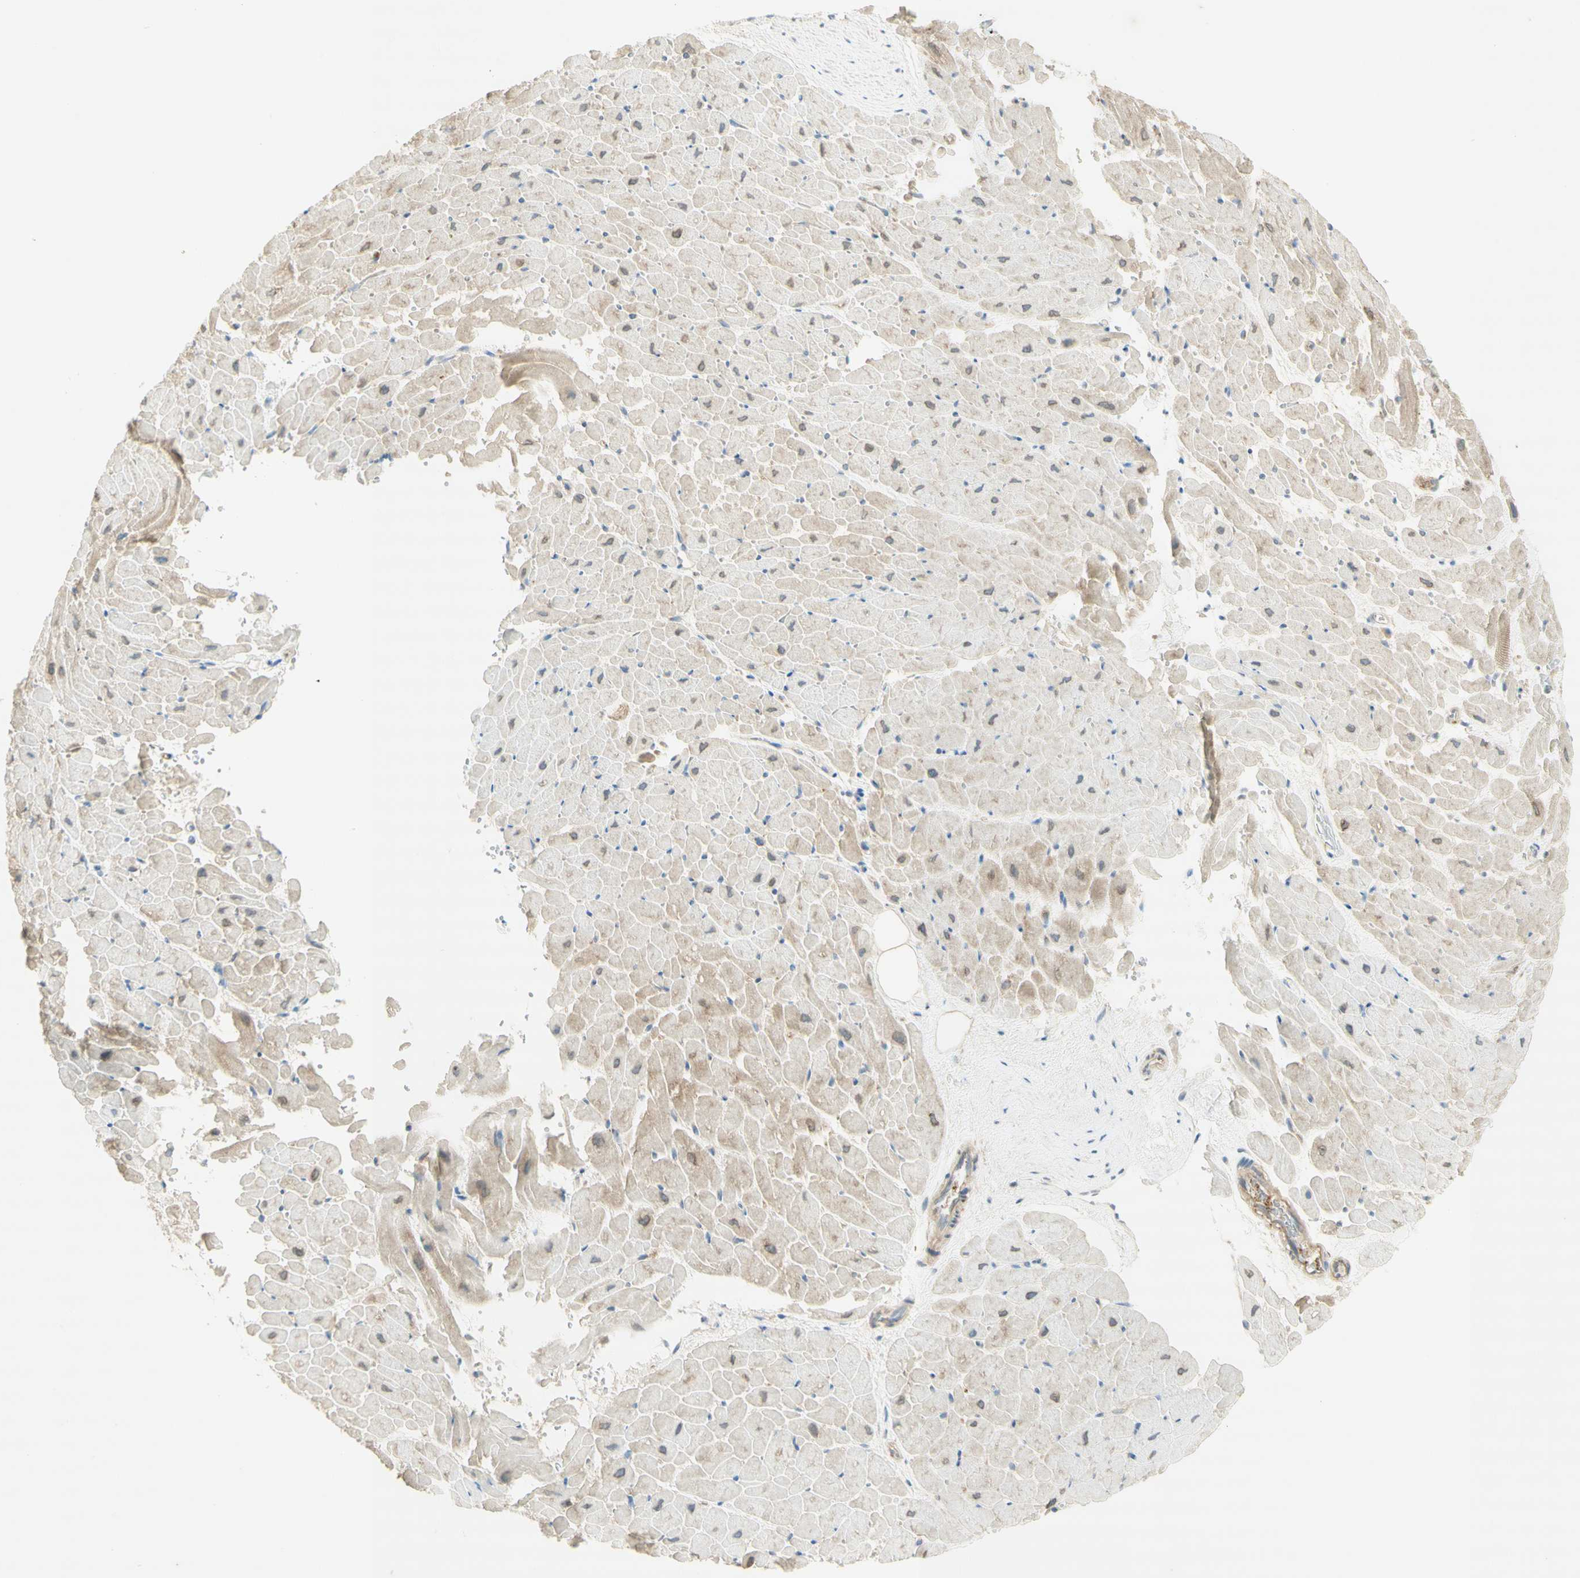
{"staining": {"intensity": "weak", "quantity": "<25%", "location": "cytoplasmic/membranous"}, "tissue": "heart muscle", "cell_type": "Cardiomyocytes", "image_type": "normal", "snomed": [{"axis": "morphology", "description": "Normal tissue, NOS"}, {"axis": "topography", "description": "Heart"}], "caption": "DAB (3,3'-diaminobenzidine) immunohistochemical staining of normal heart muscle displays no significant expression in cardiomyocytes.", "gene": "DYNC1H1", "patient": {"sex": "male", "age": 45}}